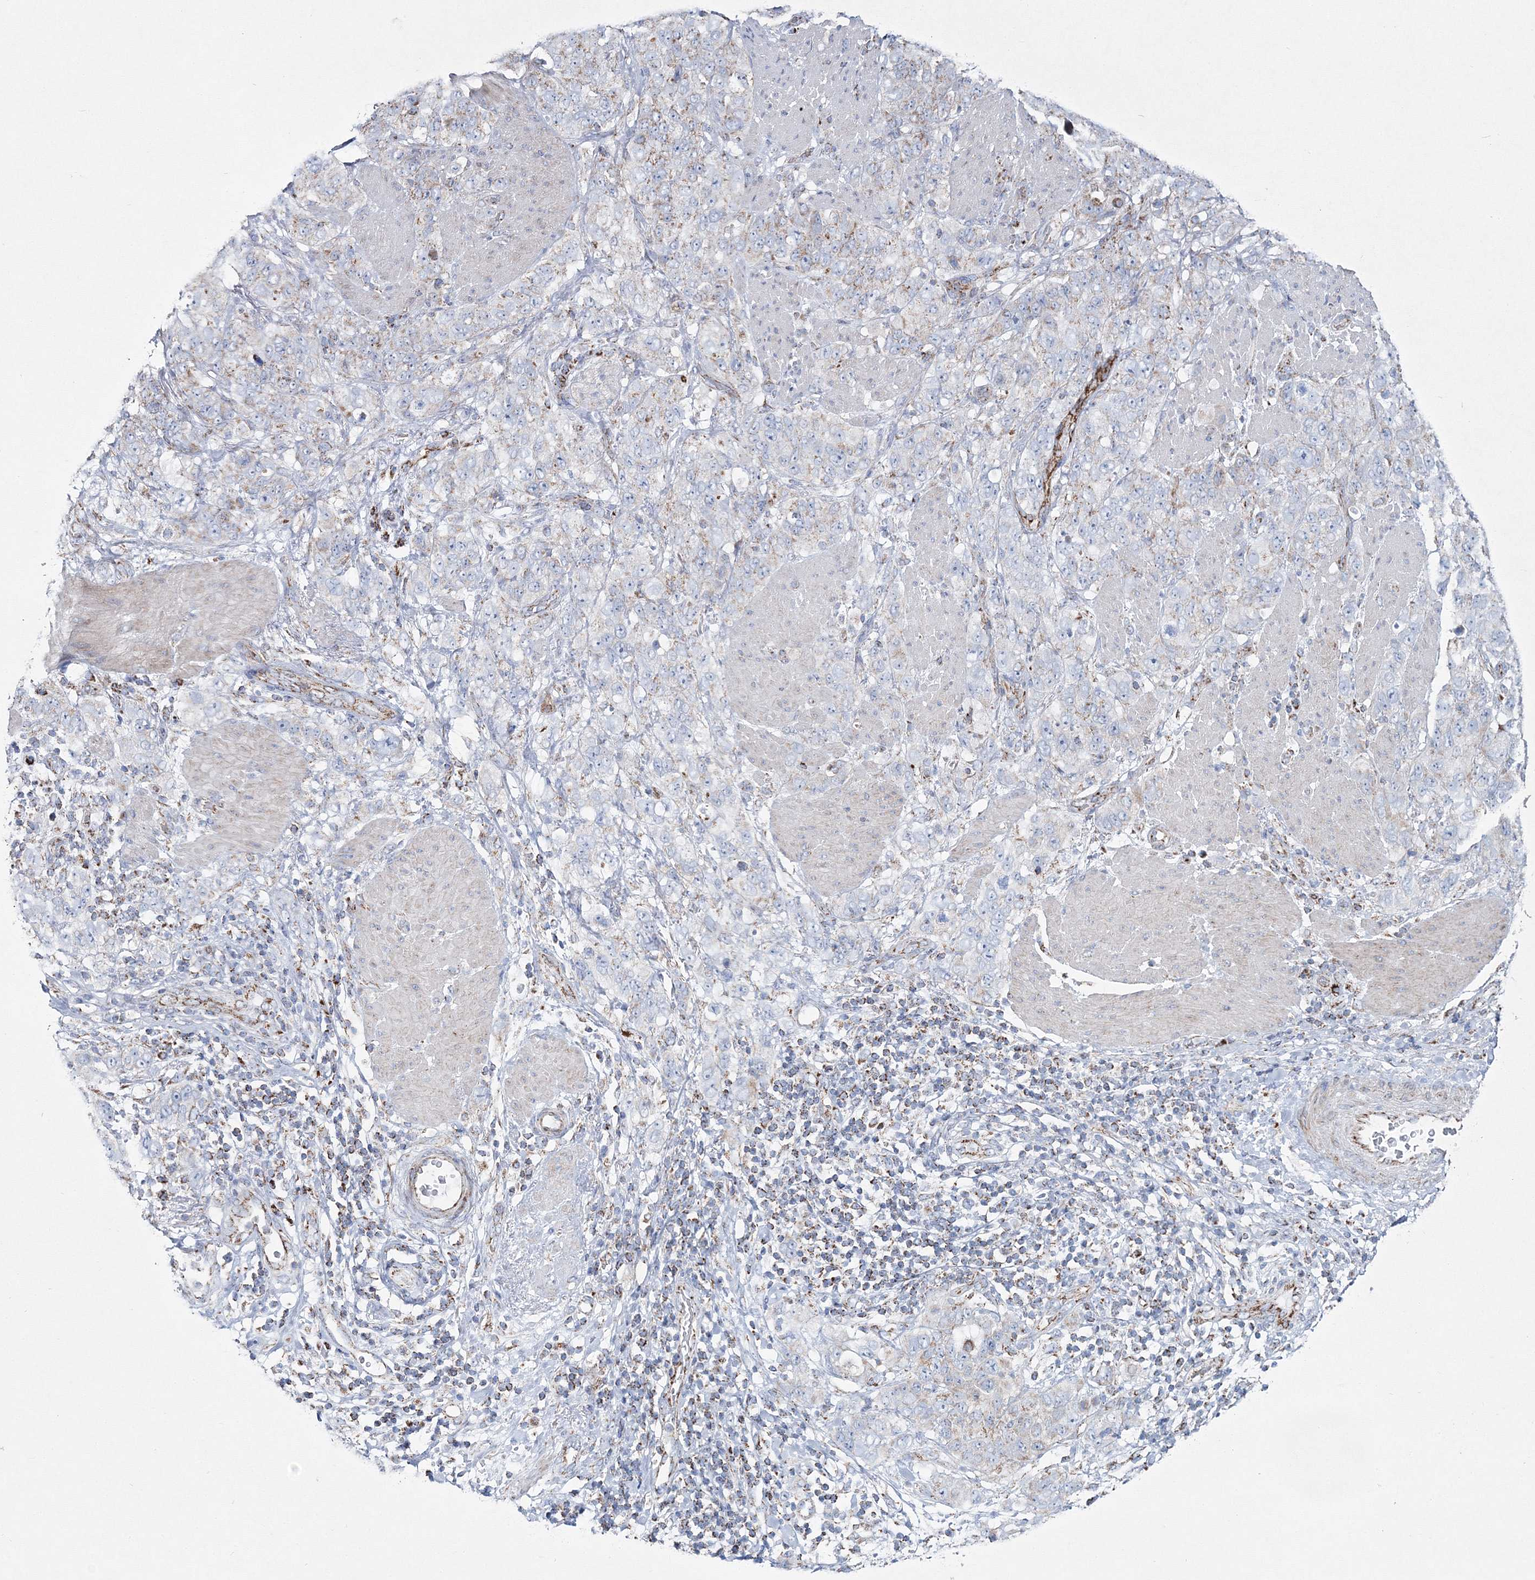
{"staining": {"intensity": "weak", "quantity": "<25%", "location": "cytoplasmic/membranous"}, "tissue": "stomach cancer", "cell_type": "Tumor cells", "image_type": "cancer", "snomed": [{"axis": "morphology", "description": "Adenocarcinoma, NOS"}, {"axis": "topography", "description": "Stomach"}], "caption": "DAB immunohistochemical staining of human stomach cancer demonstrates no significant positivity in tumor cells.", "gene": "HIBCH", "patient": {"sex": "male", "age": 48}}